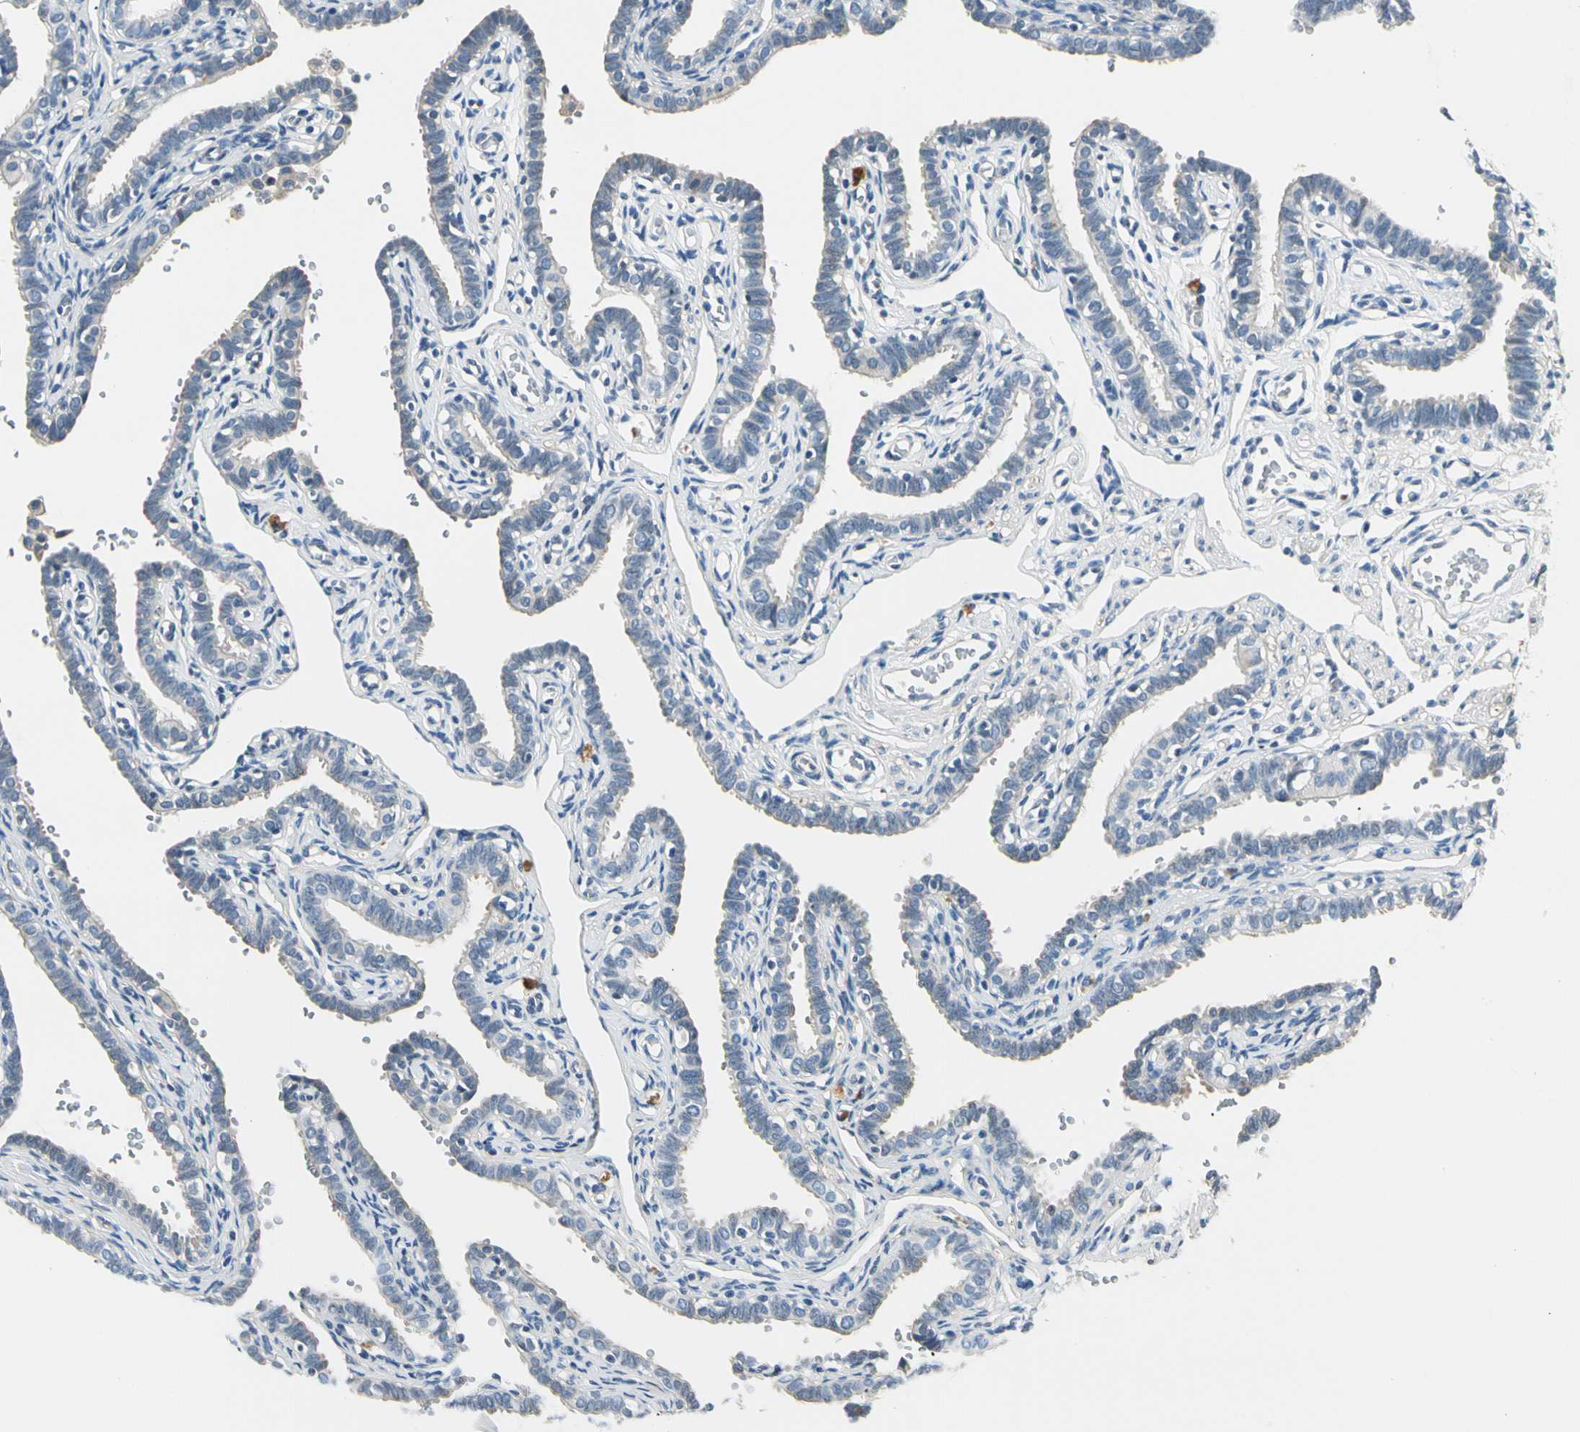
{"staining": {"intensity": "weak", "quantity": "25%-75%", "location": "cytoplasmic/membranous"}, "tissue": "fallopian tube", "cell_type": "Glandular cells", "image_type": "normal", "snomed": [{"axis": "morphology", "description": "Normal tissue, NOS"}, {"axis": "topography", "description": "Fallopian tube"}], "caption": "Immunohistochemistry (IHC) (DAB (3,3'-diaminobenzidine)) staining of benign fallopian tube reveals weak cytoplasmic/membranous protein positivity in about 25%-75% of glandular cells. Immunohistochemistry stains the protein of interest in brown and the nuclei are stained blue.", "gene": "ROCK2", "patient": {"sex": "female", "age": 35}}